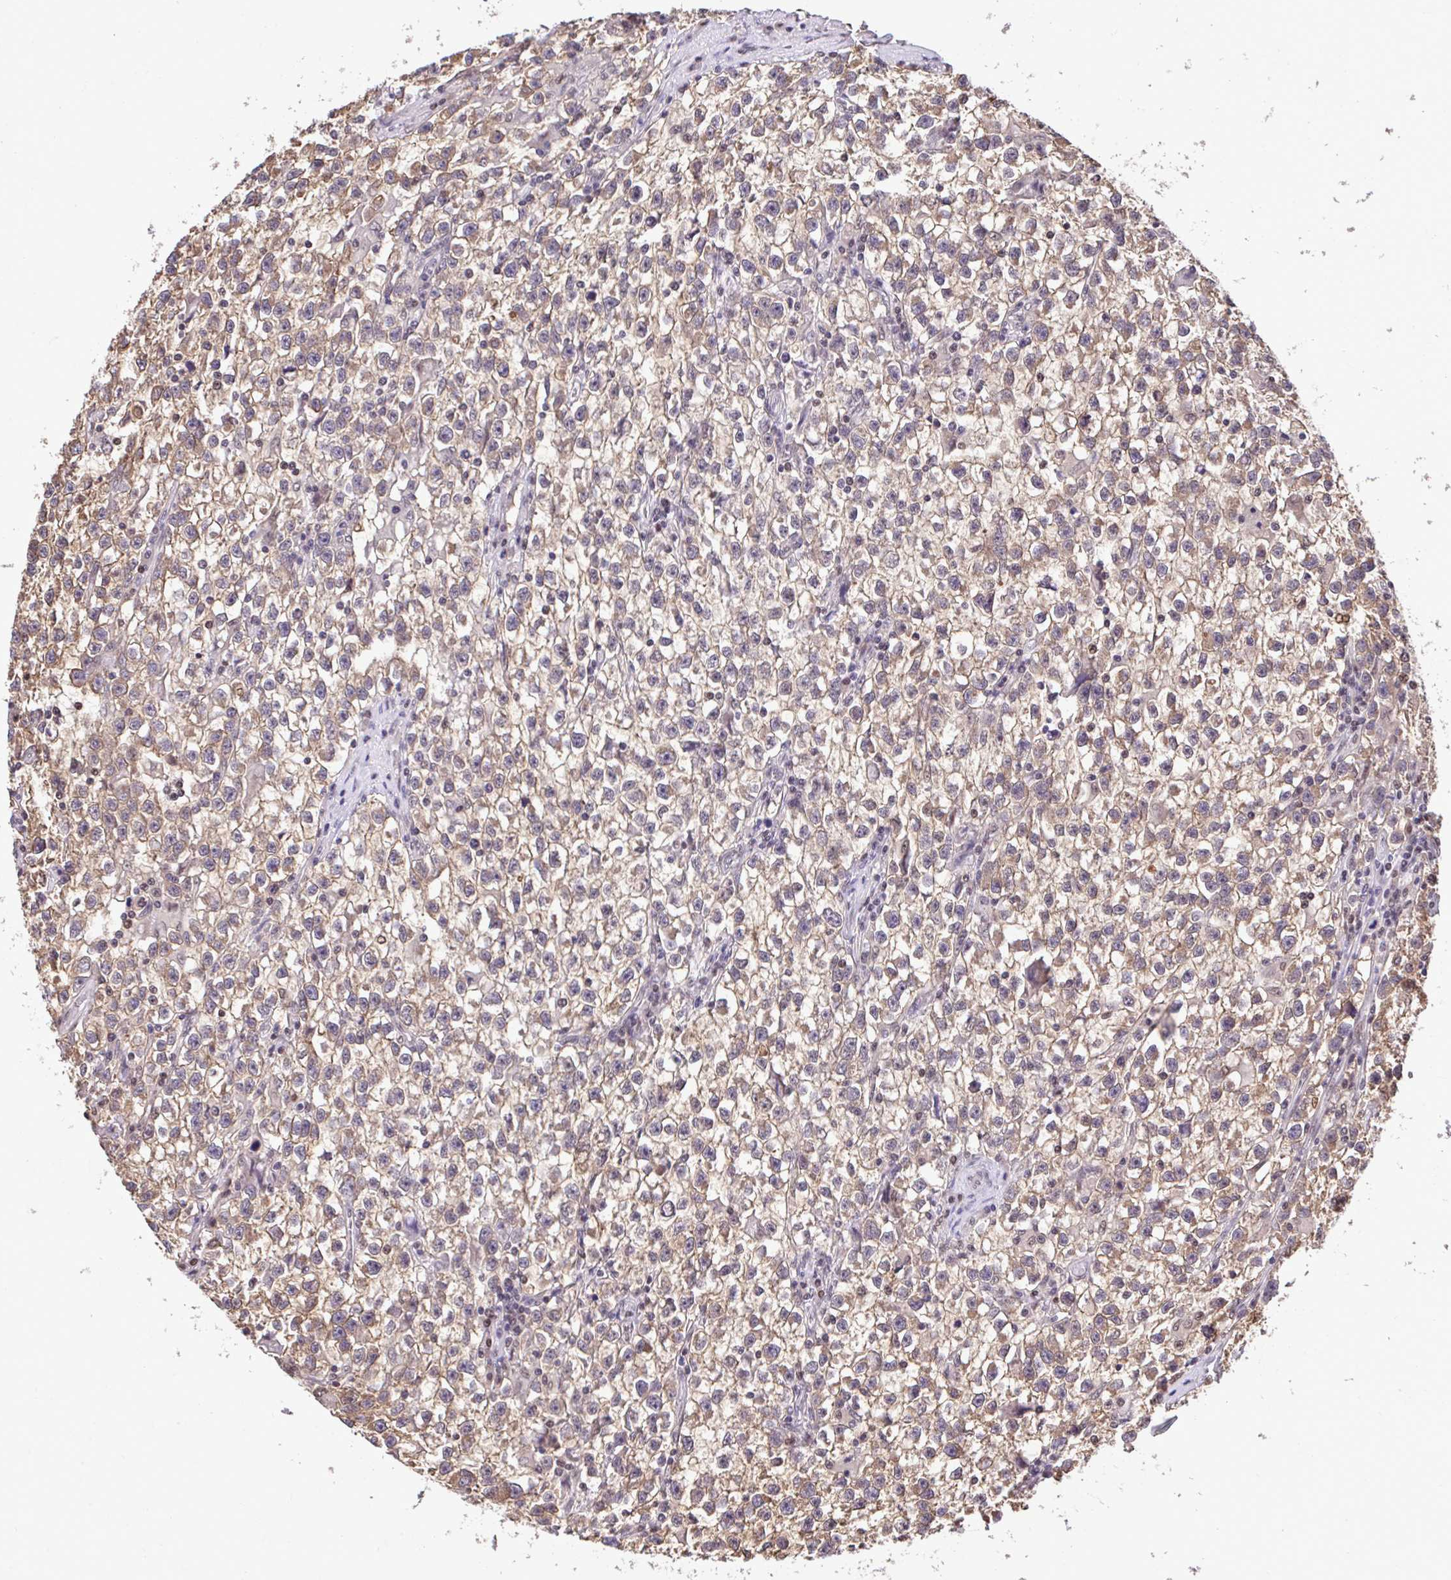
{"staining": {"intensity": "weak", "quantity": ">75%", "location": "cytoplasmic/membranous"}, "tissue": "testis cancer", "cell_type": "Tumor cells", "image_type": "cancer", "snomed": [{"axis": "morphology", "description": "Seminoma, NOS"}, {"axis": "topography", "description": "Testis"}], "caption": "Tumor cells exhibit low levels of weak cytoplasmic/membranous expression in about >75% of cells in testis seminoma.", "gene": "GLIS3", "patient": {"sex": "male", "age": 31}}